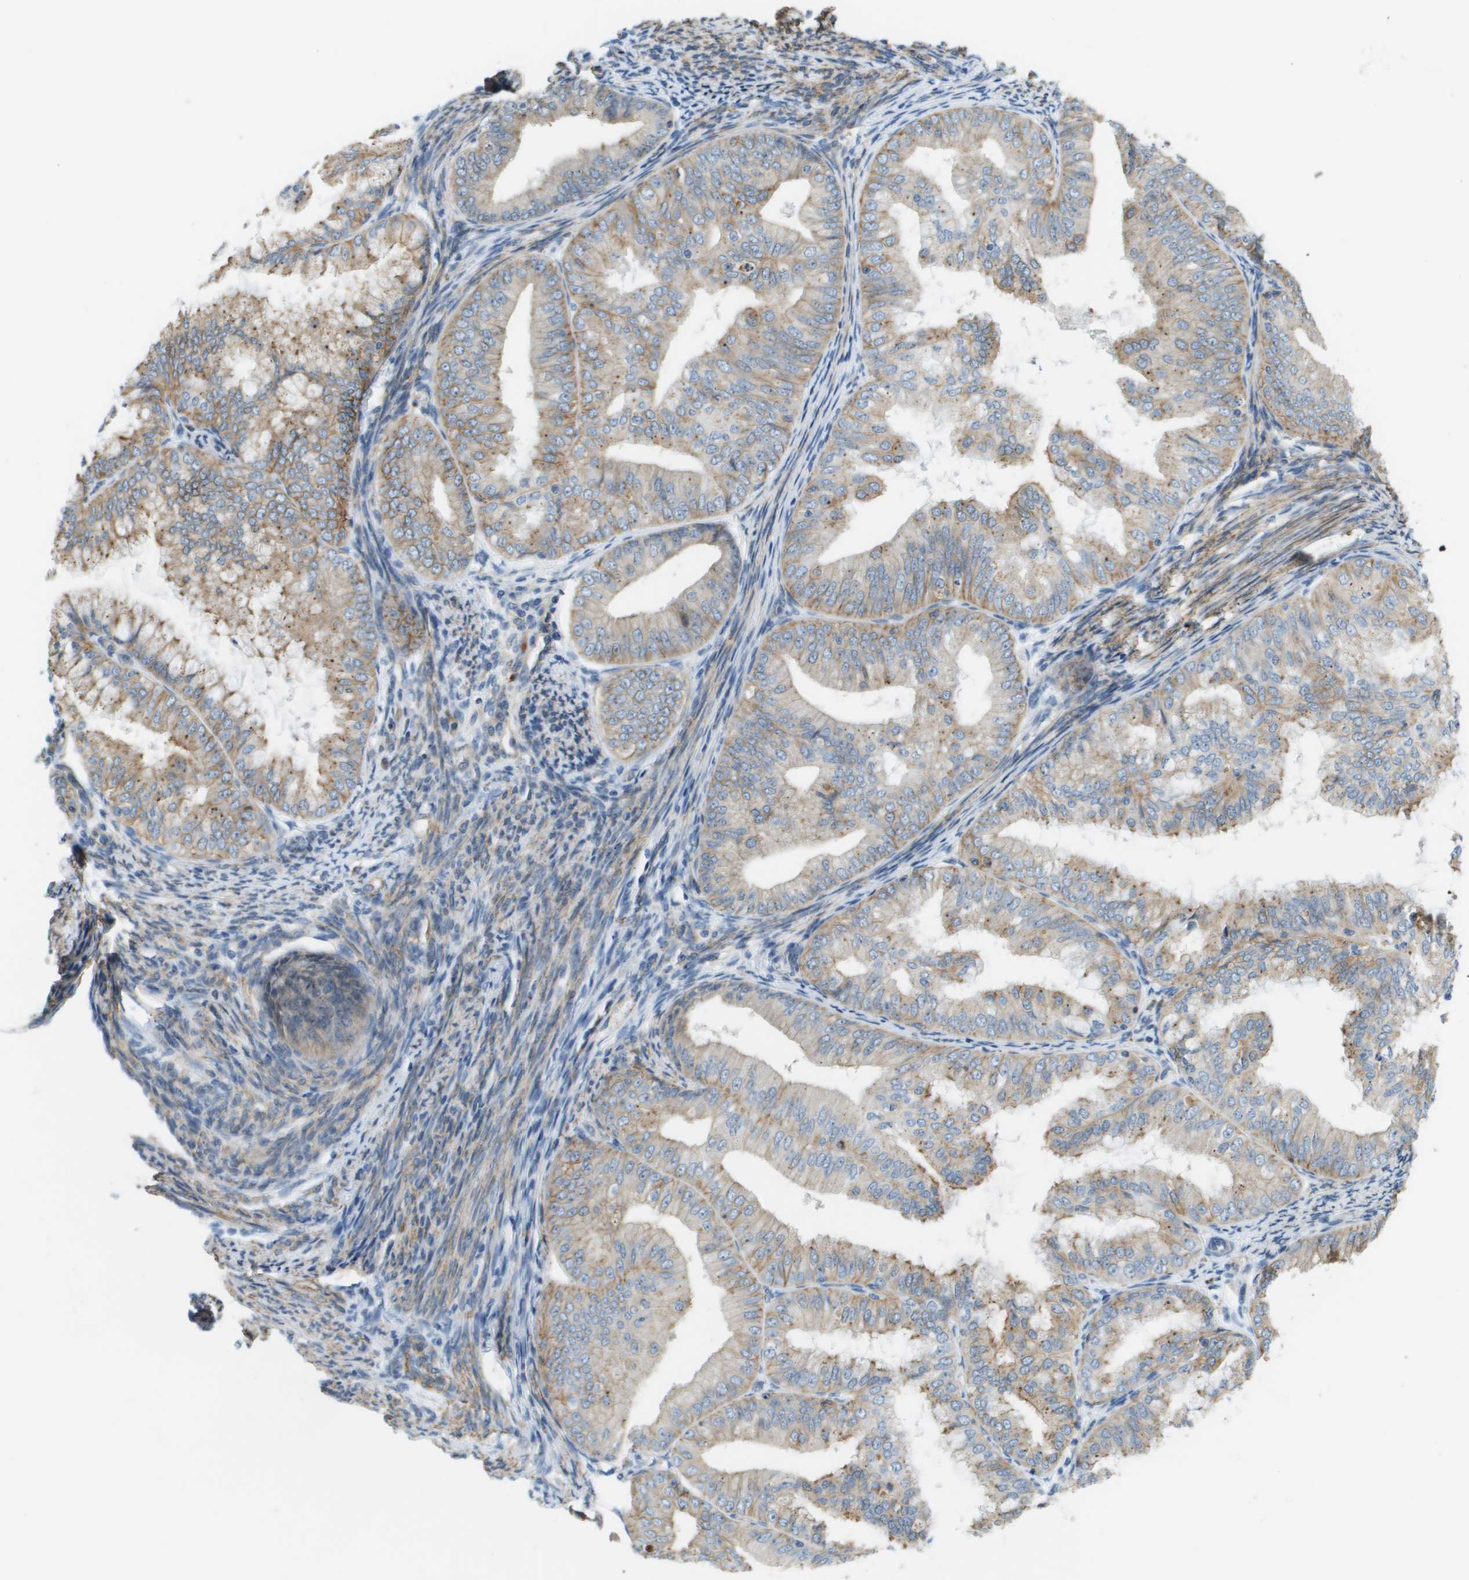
{"staining": {"intensity": "weak", "quantity": ">75%", "location": "cytoplasmic/membranous"}, "tissue": "endometrial cancer", "cell_type": "Tumor cells", "image_type": "cancer", "snomed": [{"axis": "morphology", "description": "Adenocarcinoma, NOS"}, {"axis": "topography", "description": "Endometrium"}], "caption": "A low amount of weak cytoplasmic/membranous staining is present in about >75% of tumor cells in adenocarcinoma (endometrial) tissue.", "gene": "MYH11", "patient": {"sex": "female", "age": 63}}